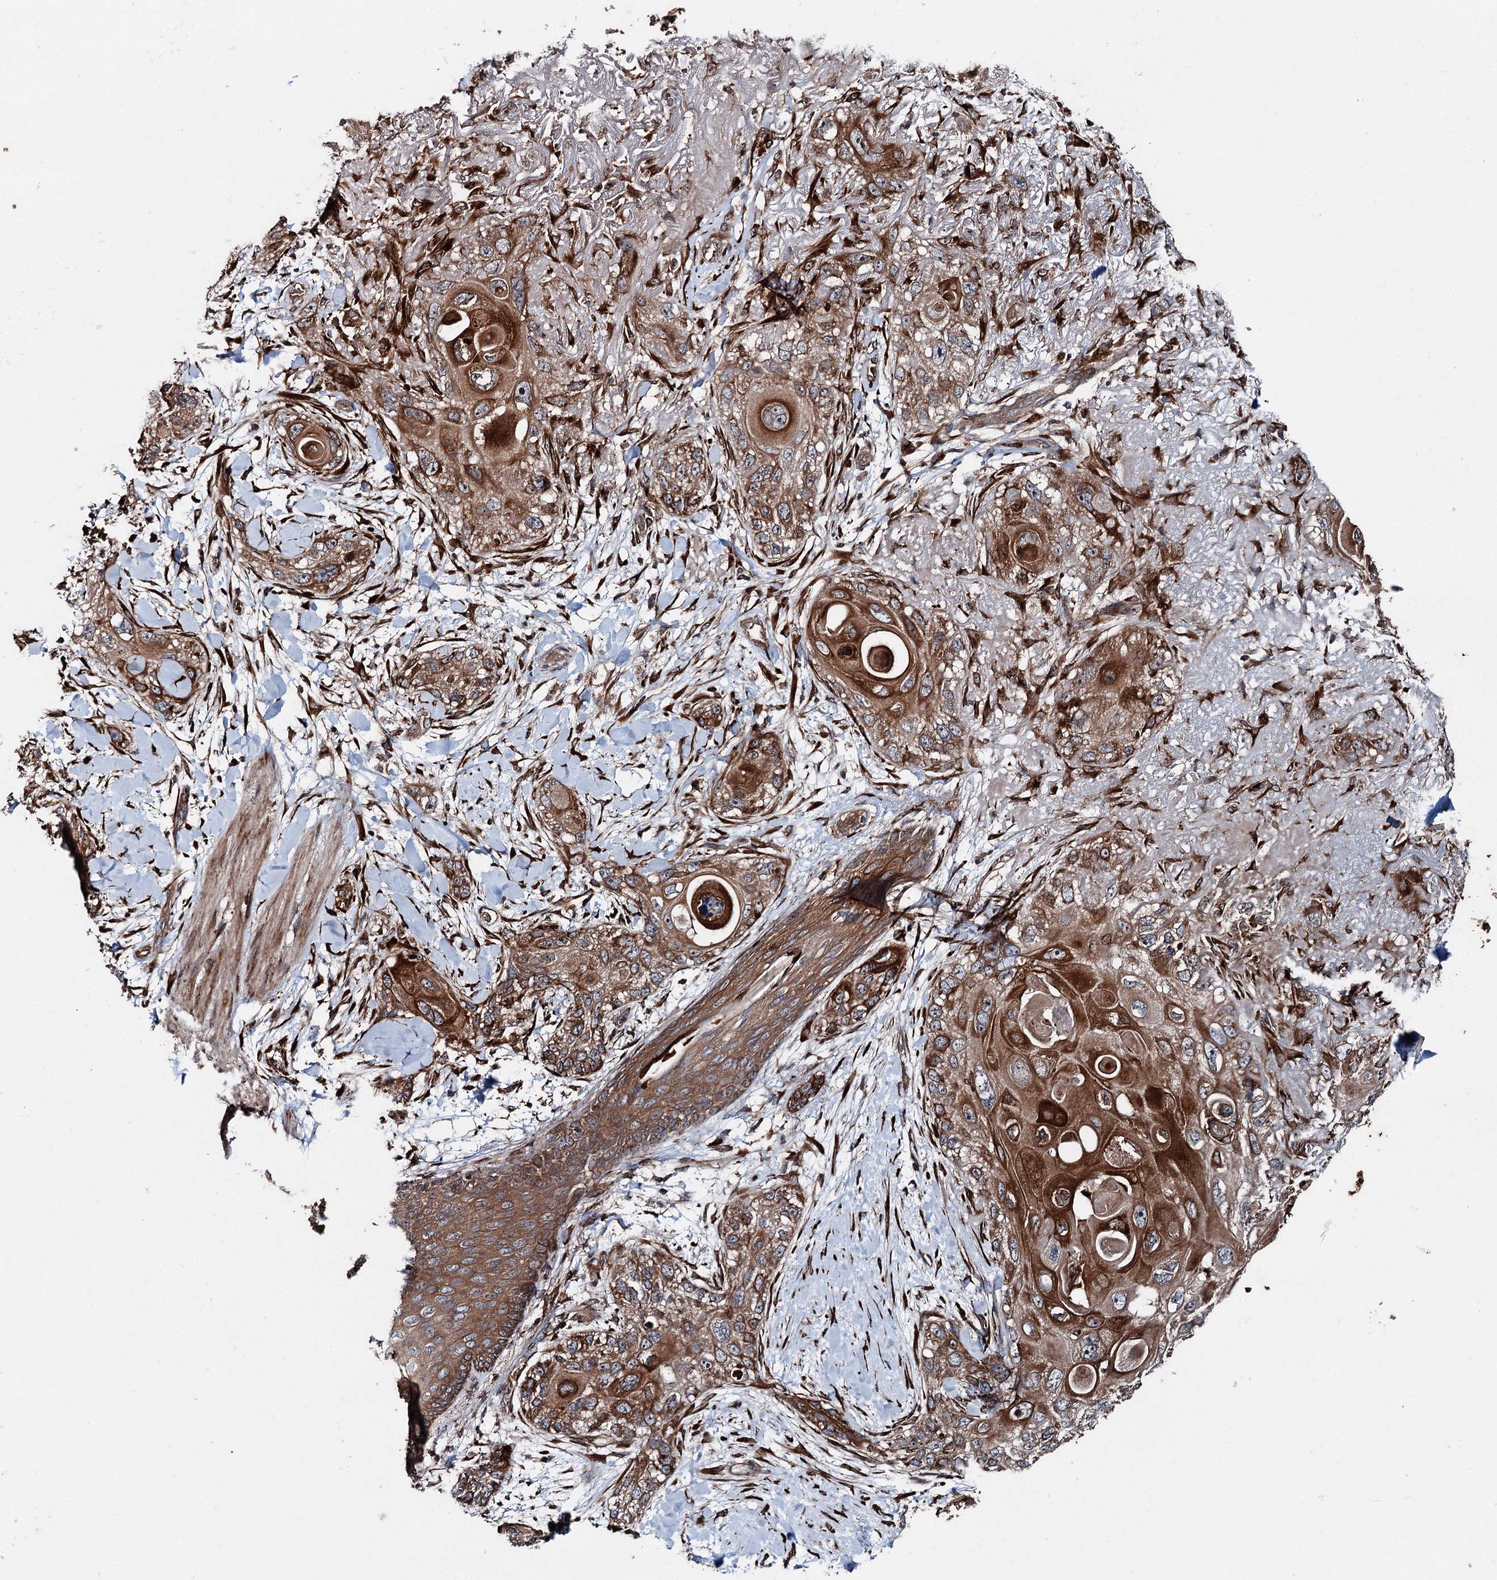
{"staining": {"intensity": "strong", "quantity": ">75%", "location": "cytoplasmic/membranous,nuclear"}, "tissue": "skin cancer", "cell_type": "Tumor cells", "image_type": "cancer", "snomed": [{"axis": "morphology", "description": "Normal tissue, NOS"}, {"axis": "morphology", "description": "Squamous cell carcinoma, NOS"}, {"axis": "topography", "description": "Skin"}], "caption": "Brown immunohistochemical staining in human skin squamous cell carcinoma exhibits strong cytoplasmic/membranous and nuclear expression in about >75% of tumor cells.", "gene": "DDIAS", "patient": {"sex": "male", "age": 72}}